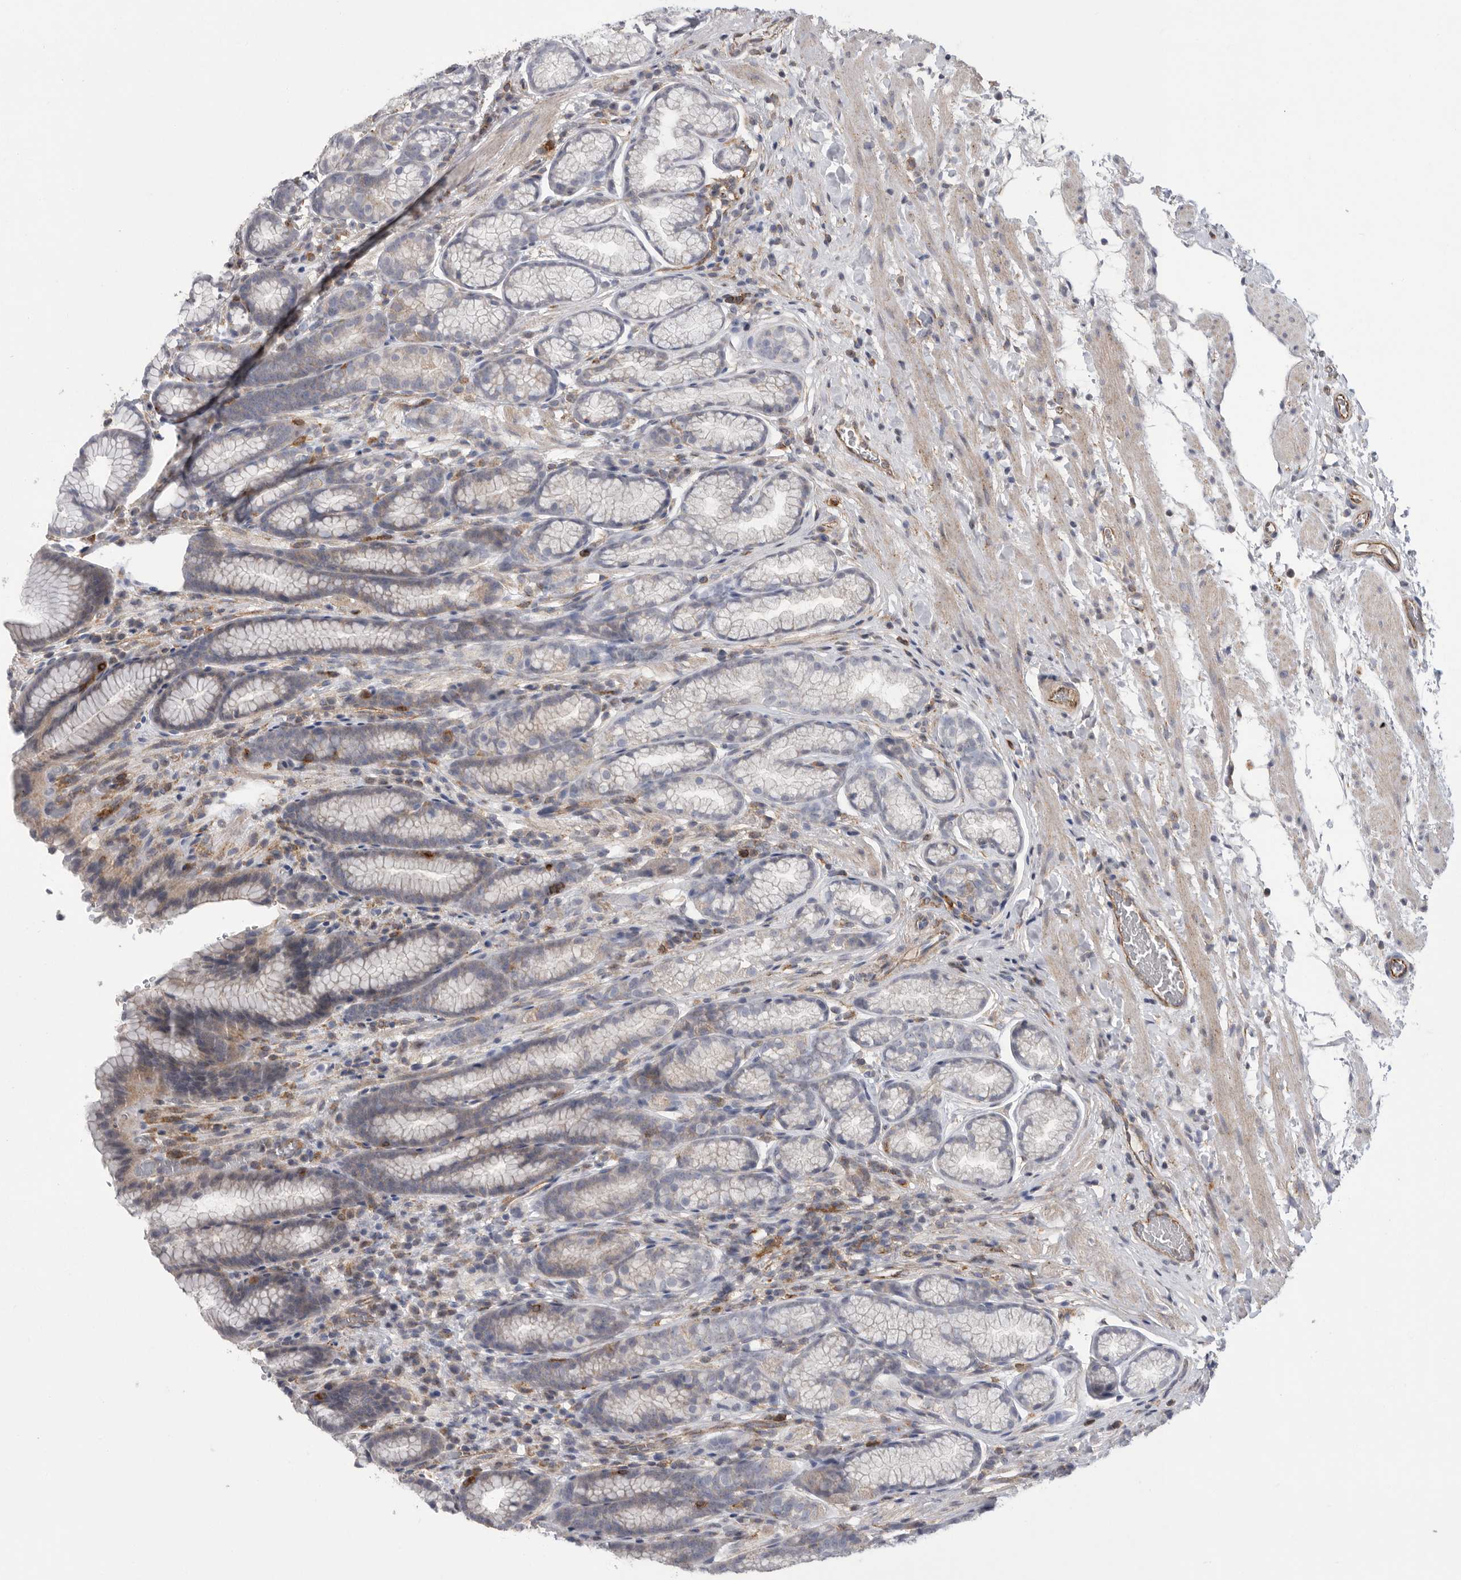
{"staining": {"intensity": "weak", "quantity": "25%-75%", "location": "cytoplasmic/membranous"}, "tissue": "stomach", "cell_type": "Glandular cells", "image_type": "normal", "snomed": [{"axis": "morphology", "description": "Normal tissue, NOS"}, {"axis": "topography", "description": "Stomach"}], "caption": "About 25%-75% of glandular cells in unremarkable stomach display weak cytoplasmic/membranous protein staining as visualized by brown immunohistochemical staining.", "gene": "SIGLEC10", "patient": {"sex": "male", "age": 42}}